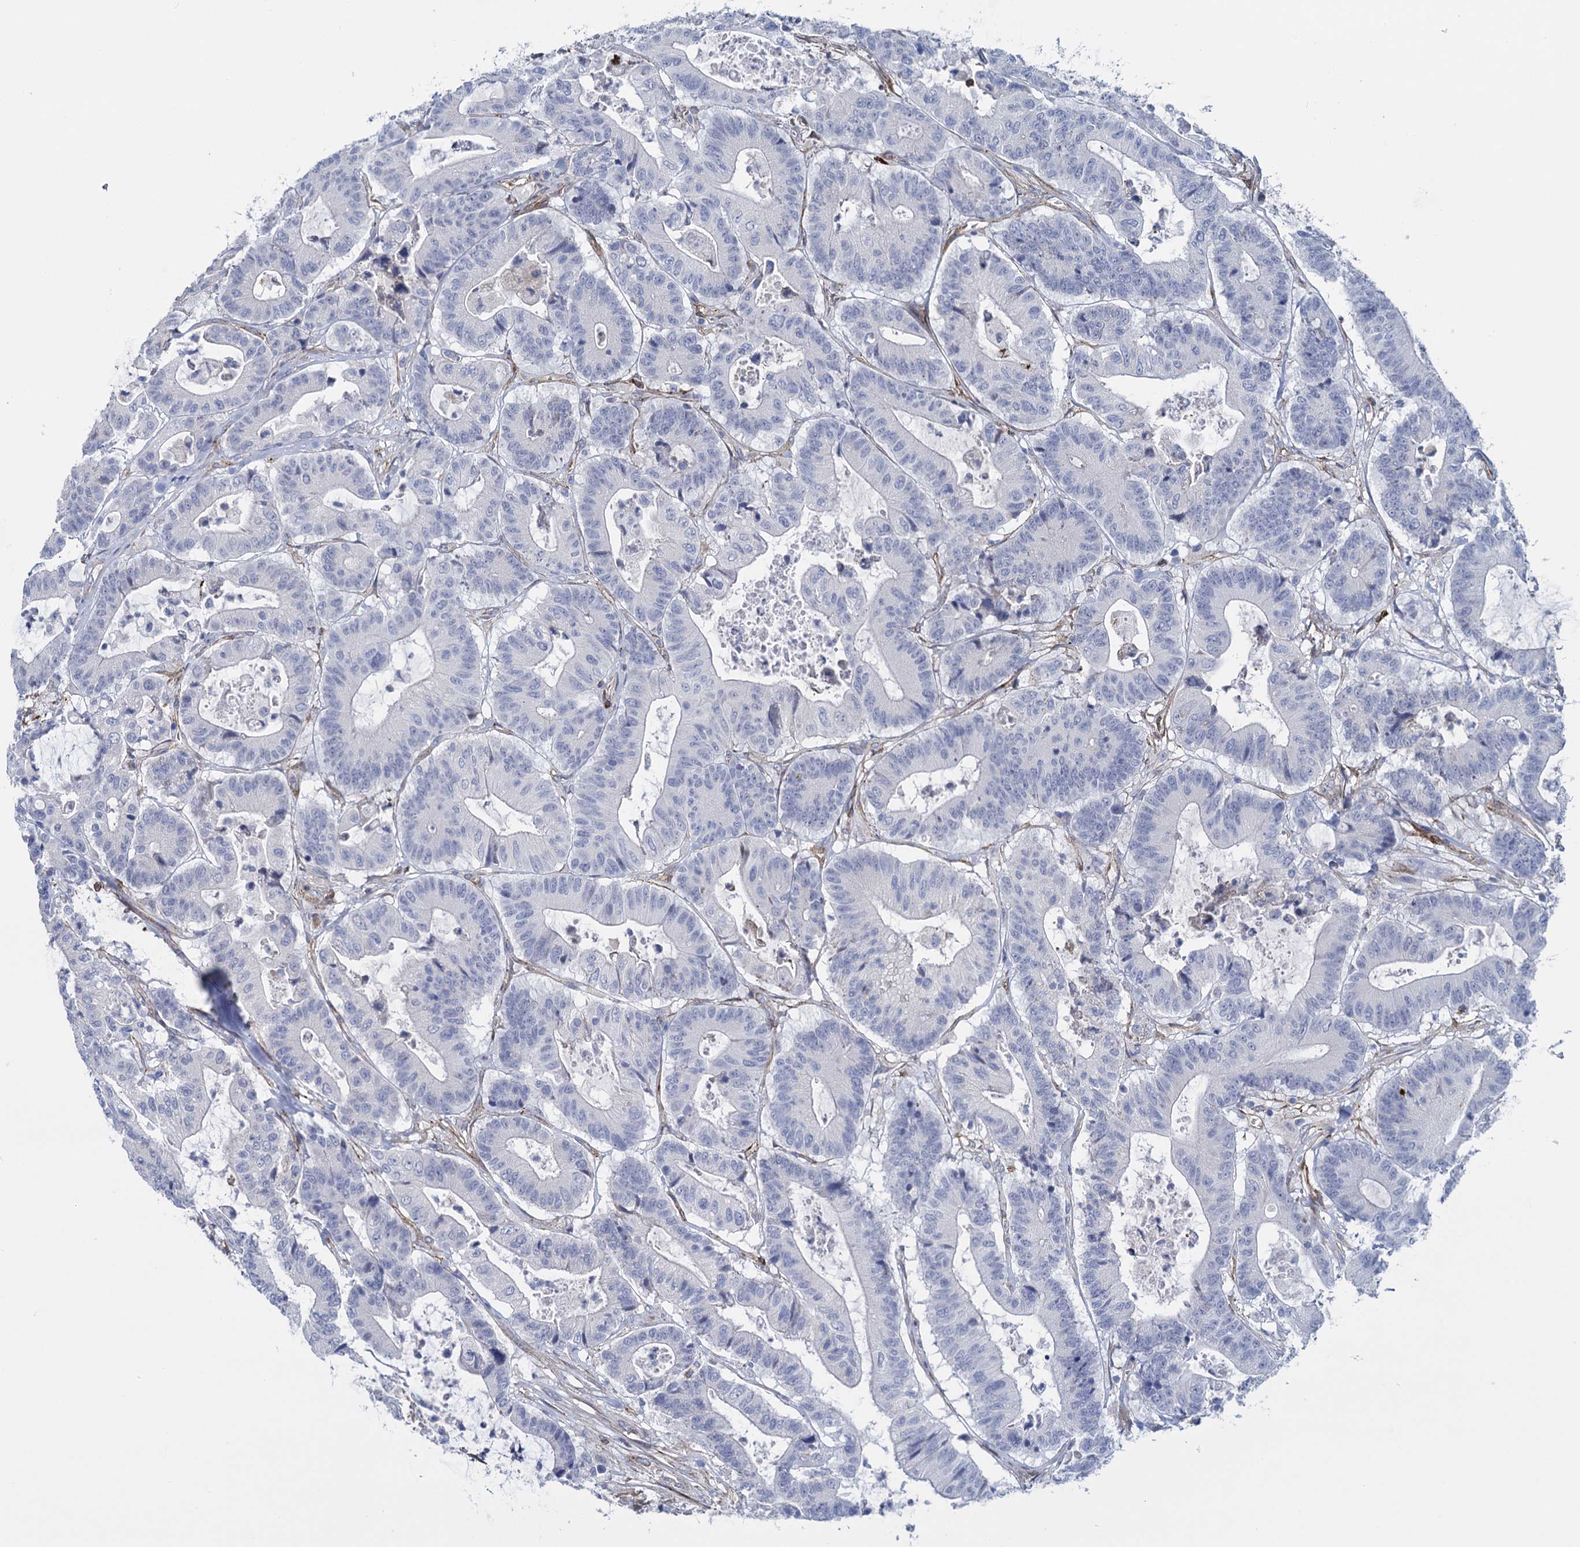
{"staining": {"intensity": "negative", "quantity": "none", "location": "none"}, "tissue": "colorectal cancer", "cell_type": "Tumor cells", "image_type": "cancer", "snomed": [{"axis": "morphology", "description": "Adenocarcinoma, NOS"}, {"axis": "topography", "description": "Colon"}], "caption": "IHC micrograph of neoplastic tissue: adenocarcinoma (colorectal) stained with DAB demonstrates no significant protein staining in tumor cells.", "gene": "SNCG", "patient": {"sex": "female", "age": 84}}